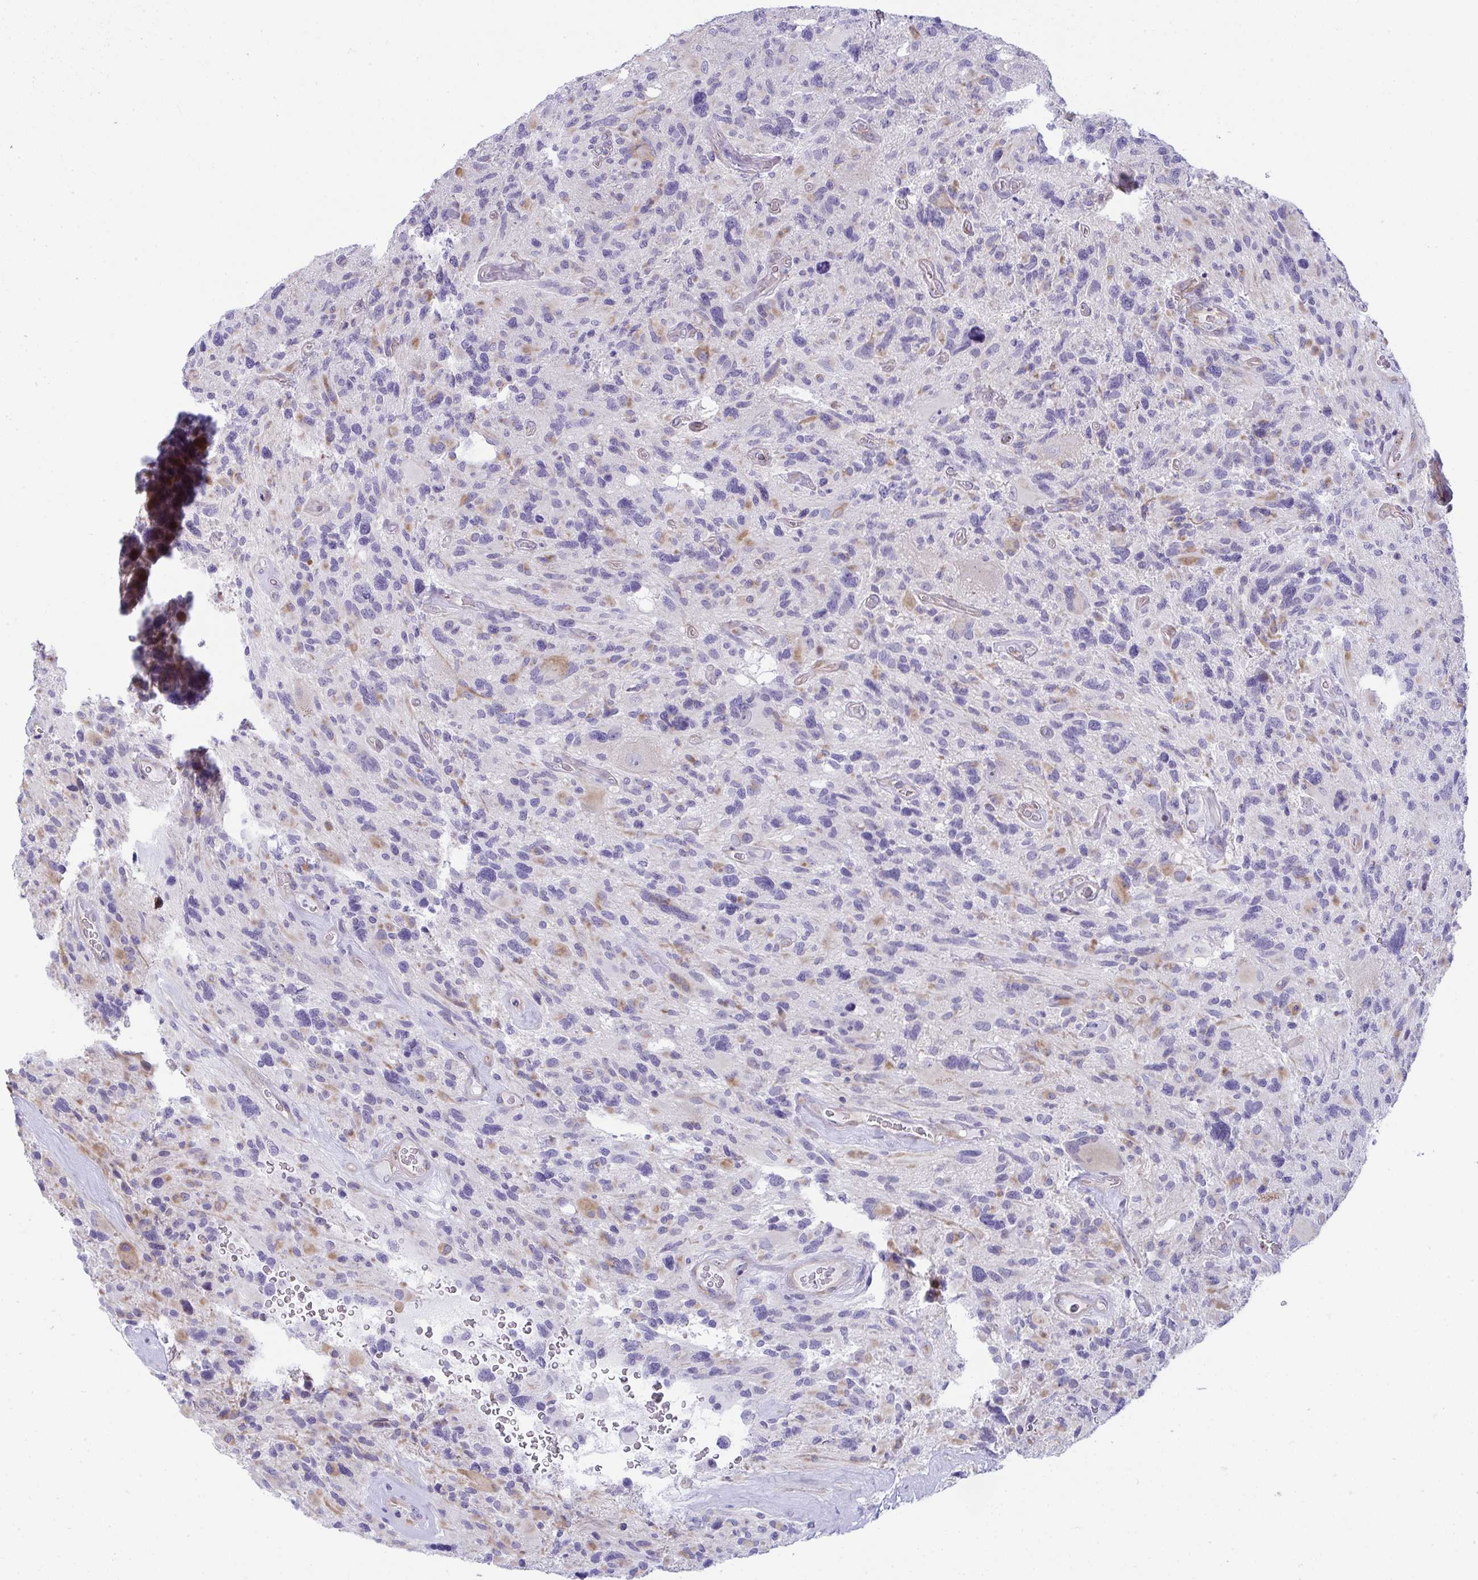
{"staining": {"intensity": "negative", "quantity": "none", "location": "none"}, "tissue": "glioma", "cell_type": "Tumor cells", "image_type": "cancer", "snomed": [{"axis": "morphology", "description": "Glioma, malignant, High grade"}, {"axis": "topography", "description": "Brain"}], "caption": "Histopathology image shows no significant protein expression in tumor cells of malignant glioma (high-grade). Nuclei are stained in blue.", "gene": "MYL12A", "patient": {"sex": "male", "age": 49}}